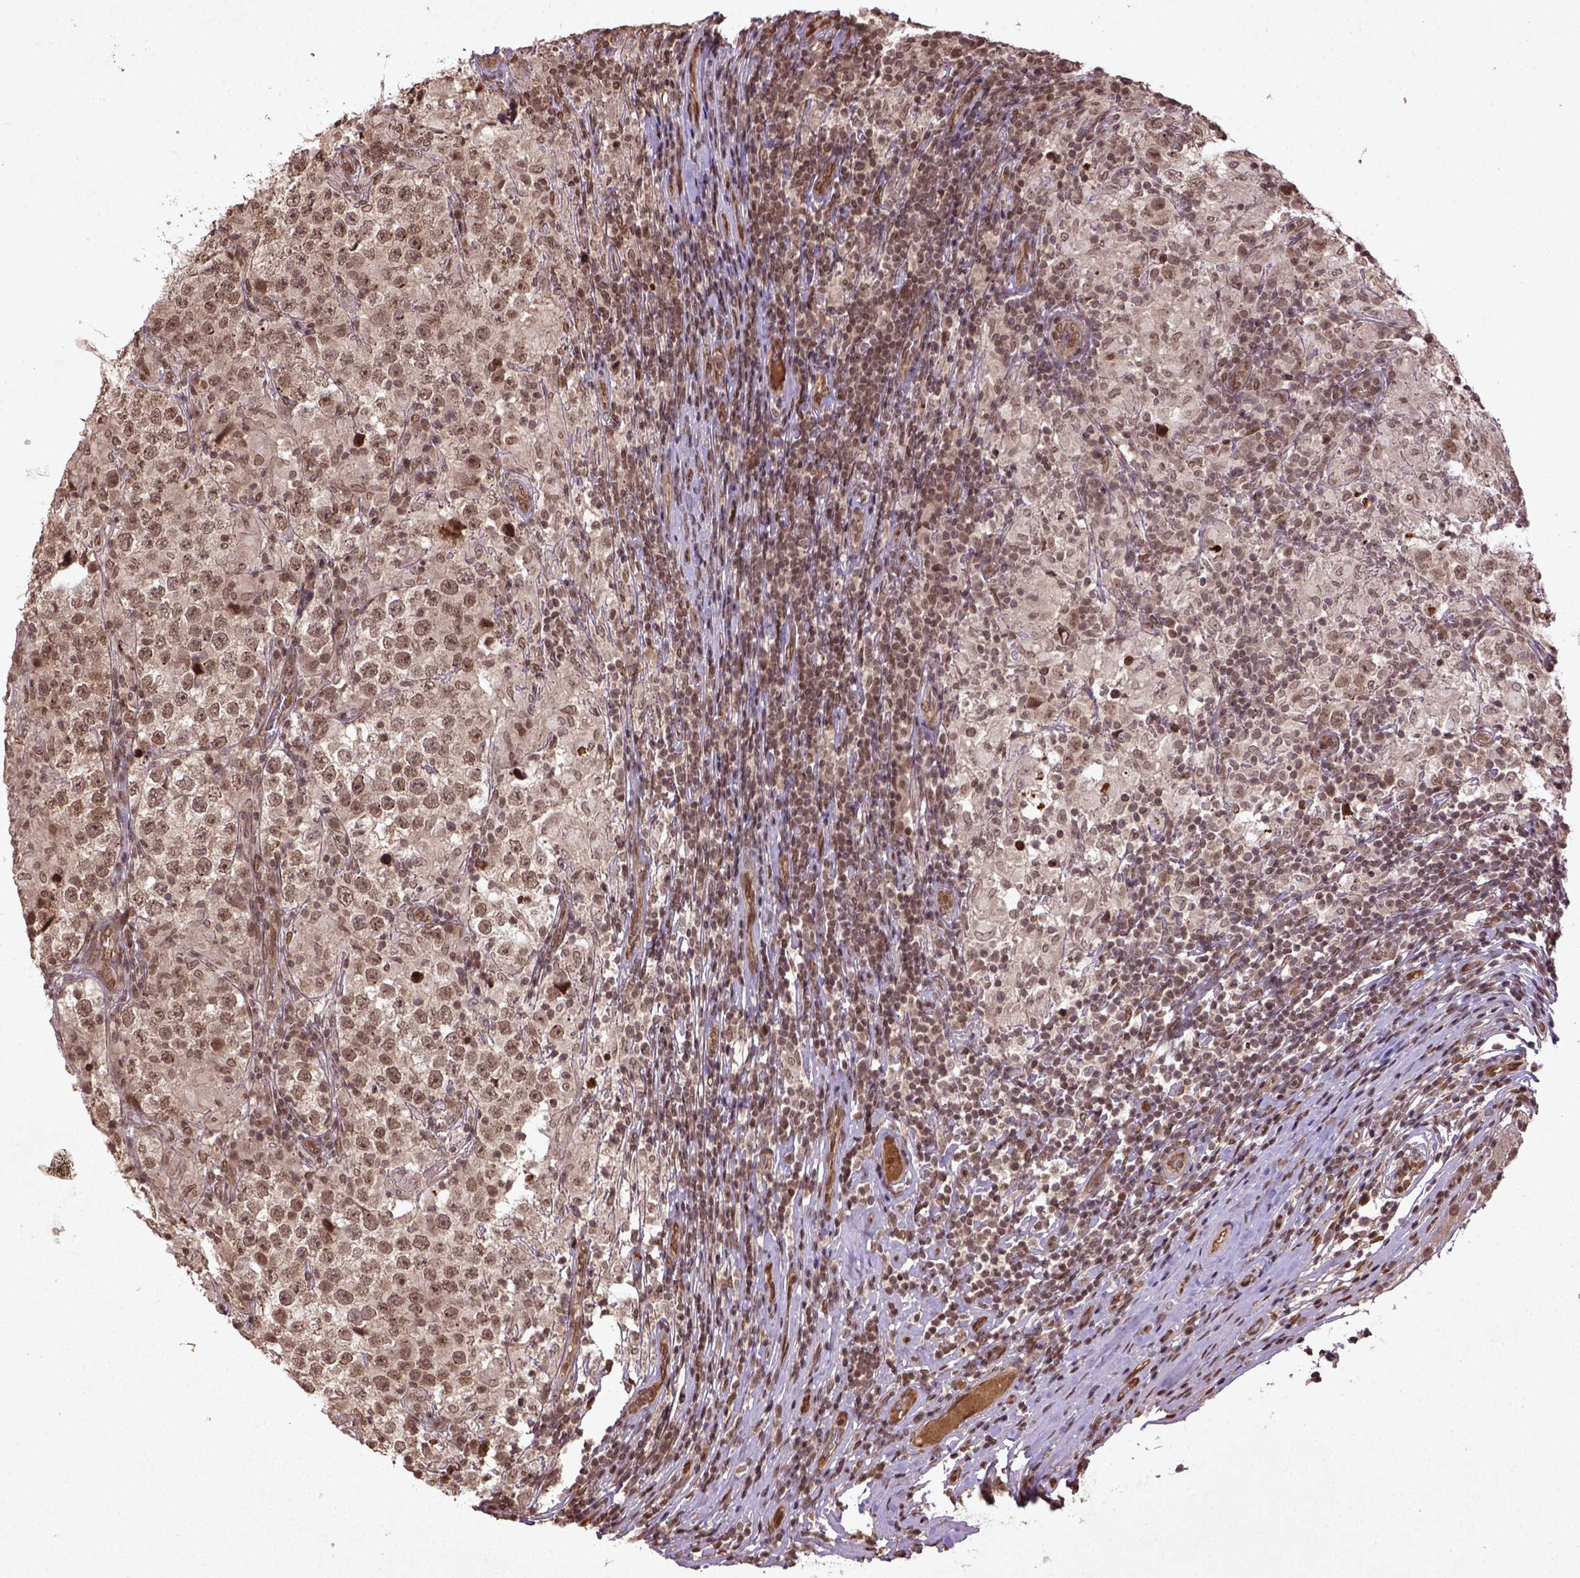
{"staining": {"intensity": "moderate", "quantity": ">75%", "location": "nuclear"}, "tissue": "testis cancer", "cell_type": "Tumor cells", "image_type": "cancer", "snomed": [{"axis": "morphology", "description": "Seminoma, NOS"}, {"axis": "morphology", "description": "Carcinoma, Embryonal, NOS"}, {"axis": "topography", "description": "Testis"}], "caption": "Immunohistochemical staining of human testis cancer reveals moderate nuclear protein positivity in about >75% of tumor cells.", "gene": "BANF1", "patient": {"sex": "male", "age": 41}}